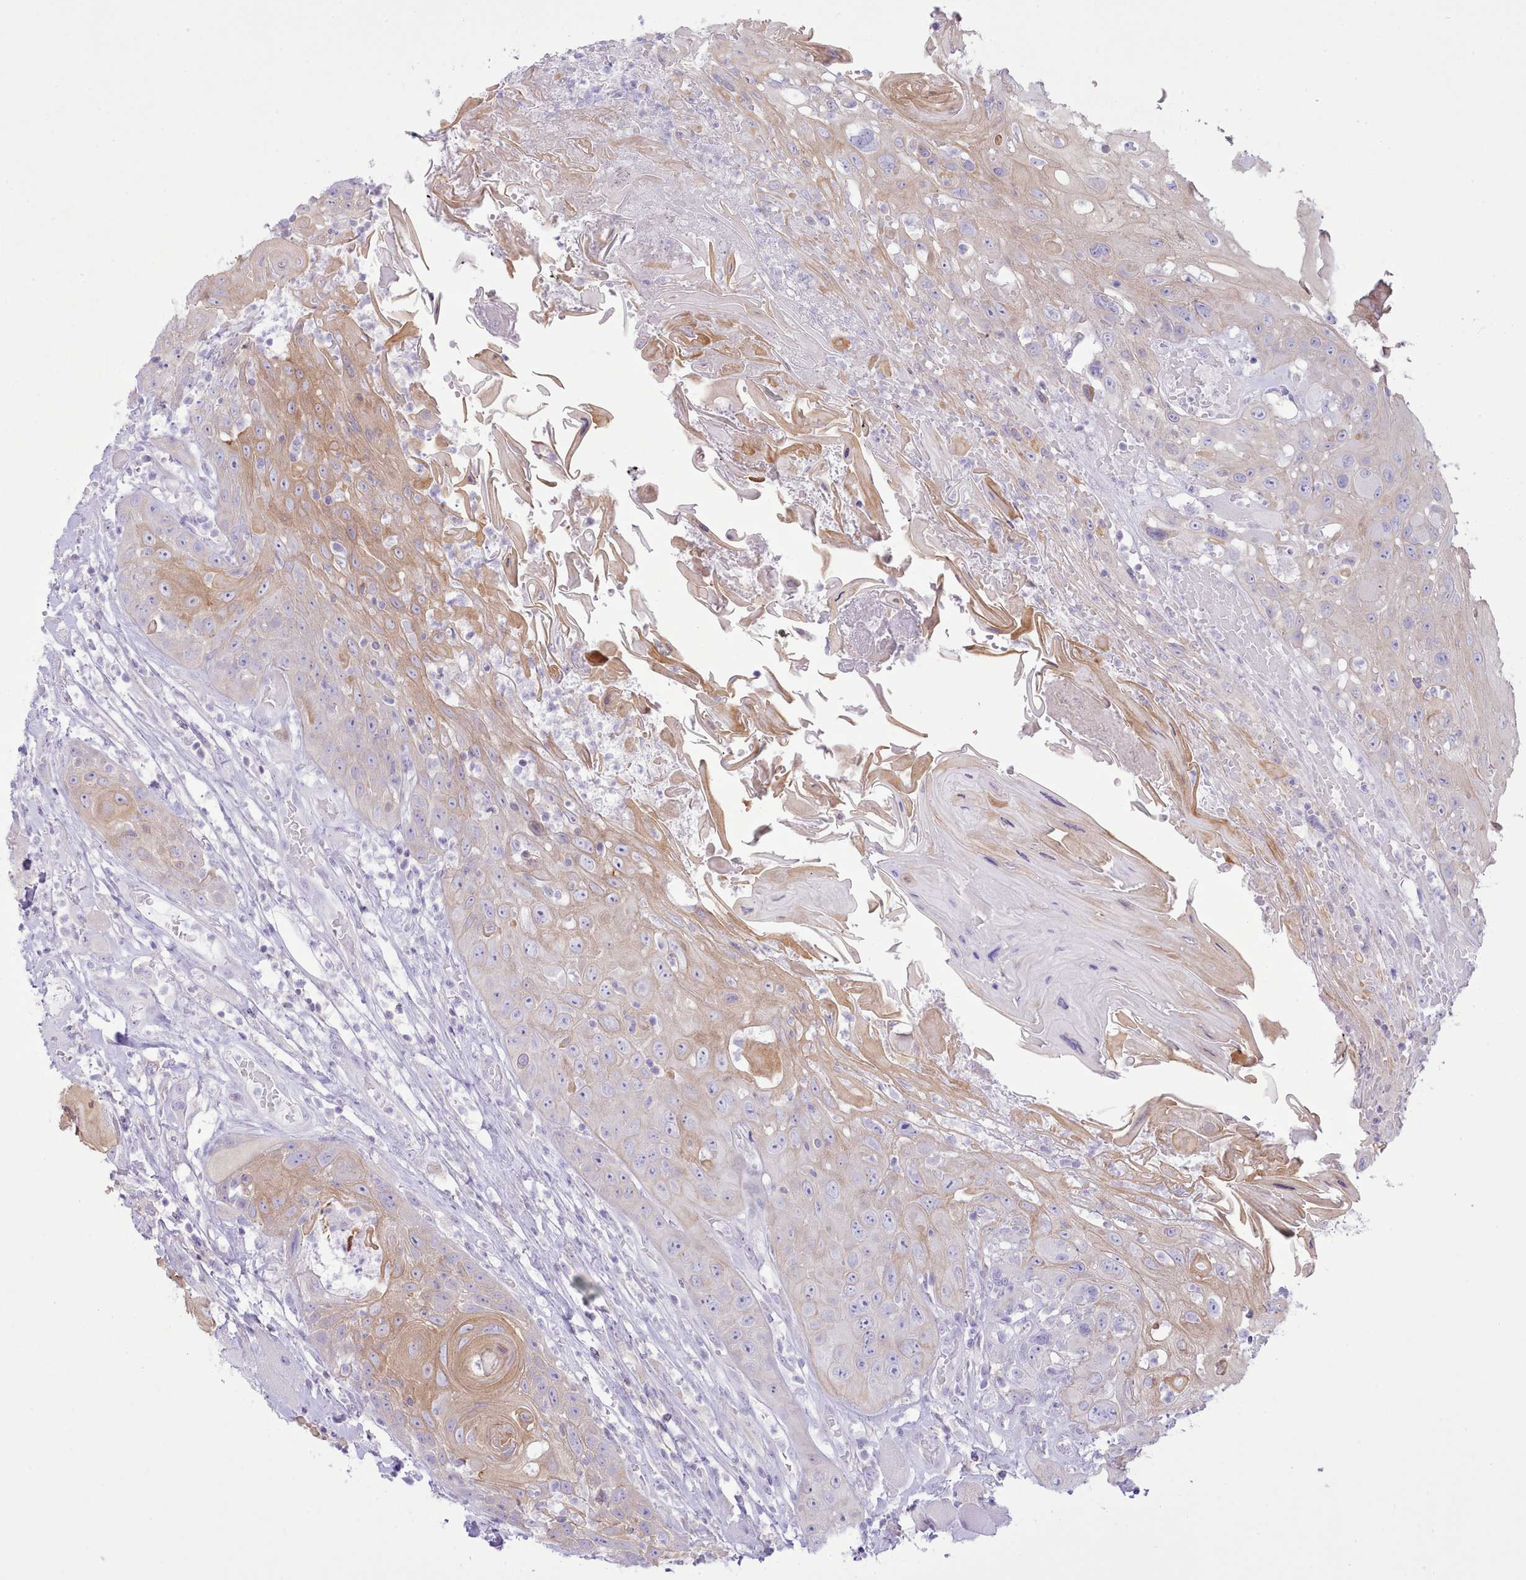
{"staining": {"intensity": "weak", "quantity": "<25%", "location": "cytoplasmic/membranous"}, "tissue": "head and neck cancer", "cell_type": "Tumor cells", "image_type": "cancer", "snomed": [{"axis": "morphology", "description": "Squamous cell carcinoma, NOS"}, {"axis": "topography", "description": "Head-Neck"}], "caption": "High power microscopy micrograph of an IHC micrograph of head and neck cancer, revealing no significant staining in tumor cells. Brightfield microscopy of immunohistochemistry (IHC) stained with DAB (brown) and hematoxylin (blue), captured at high magnification.", "gene": "MDFI", "patient": {"sex": "female", "age": 59}}